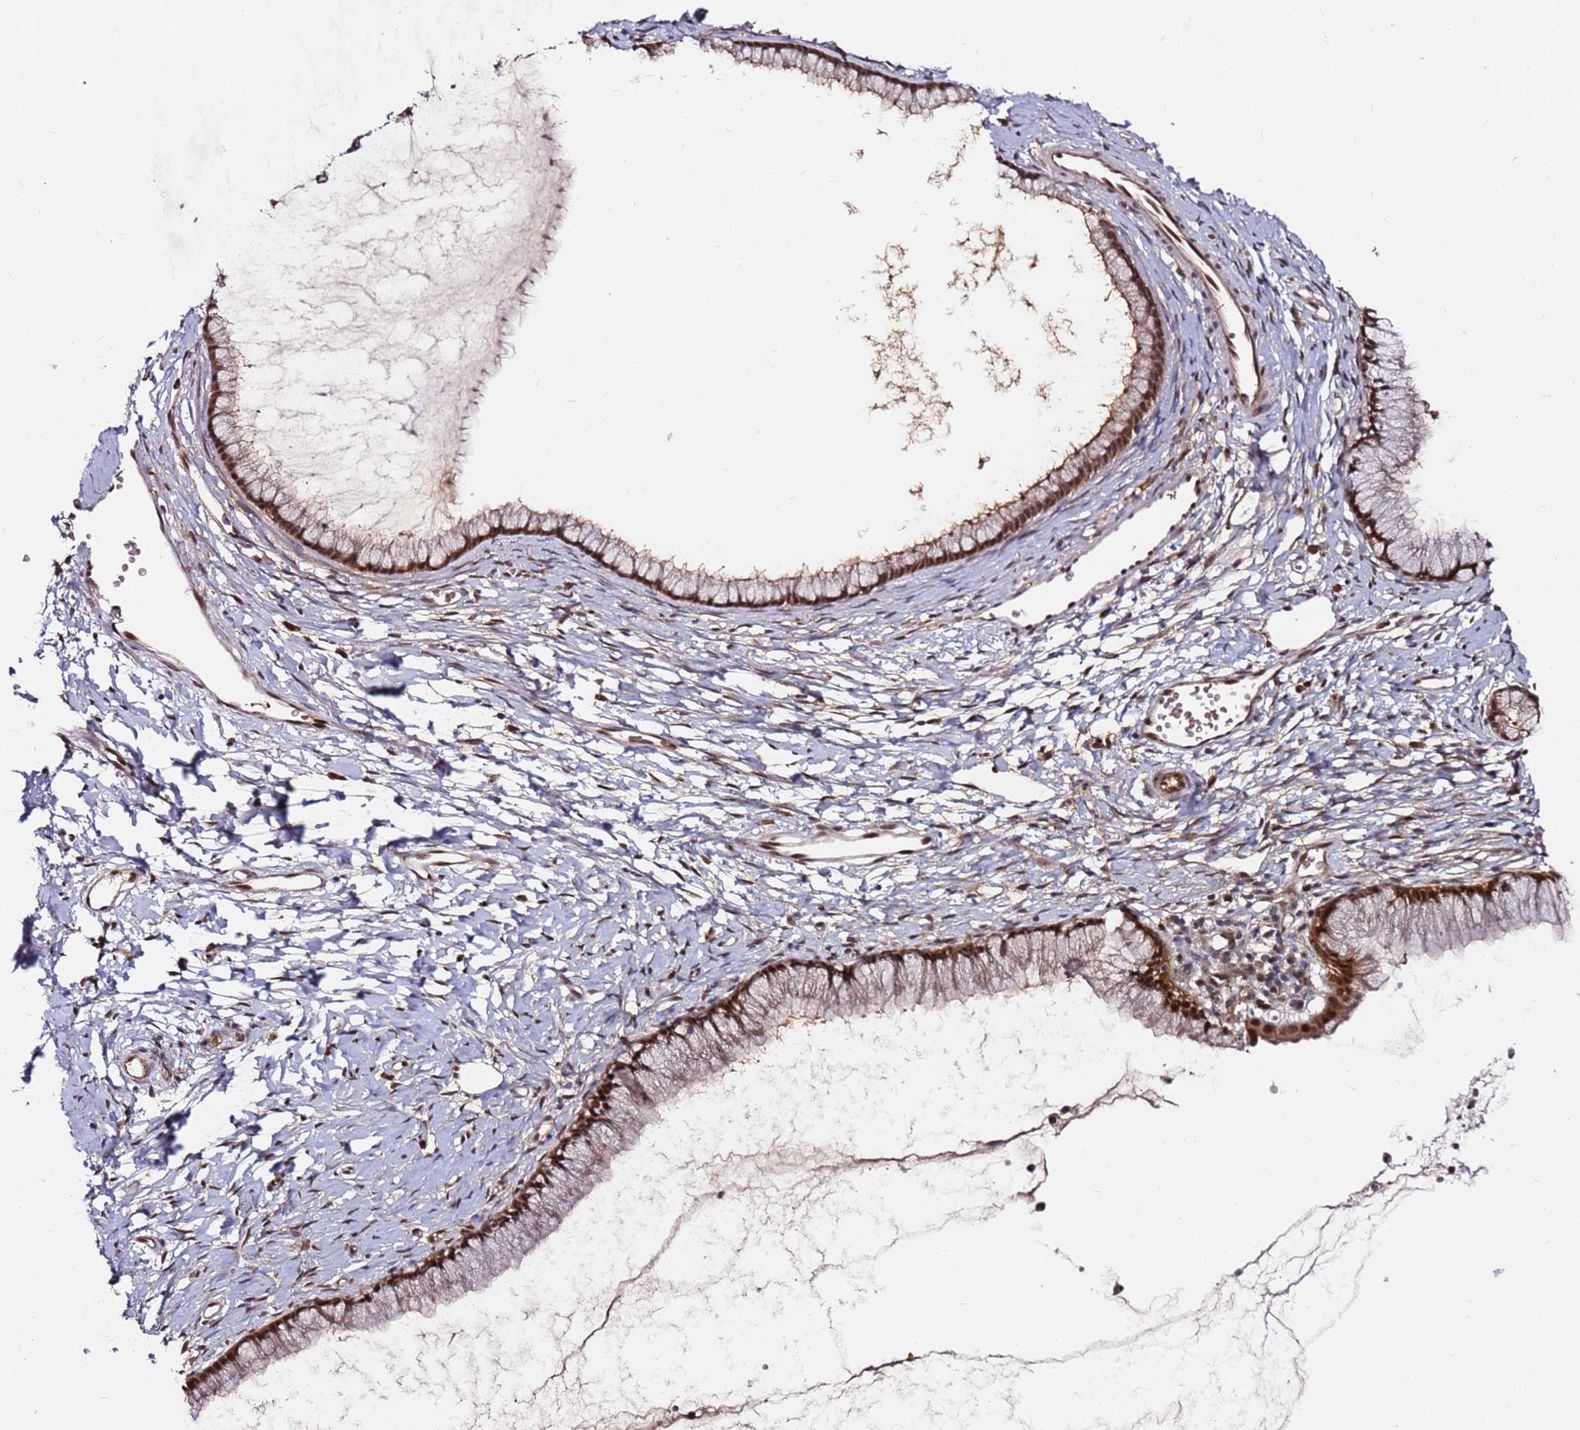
{"staining": {"intensity": "moderate", "quantity": ">75%", "location": "cytoplasmic/membranous,nuclear"}, "tissue": "cervix", "cell_type": "Glandular cells", "image_type": "normal", "snomed": [{"axis": "morphology", "description": "Normal tissue, NOS"}, {"axis": "topography", "description": "Cervix"}], "caption": "The histopathology image shows a brown stain indicating the presence of a protein in the cytoplasmic/membranous,nuclear of glandular cells in cervix. Nuclei are stained in blue.", "gene": "RGS18", "patient": {"sex": "female", "age": 40}}